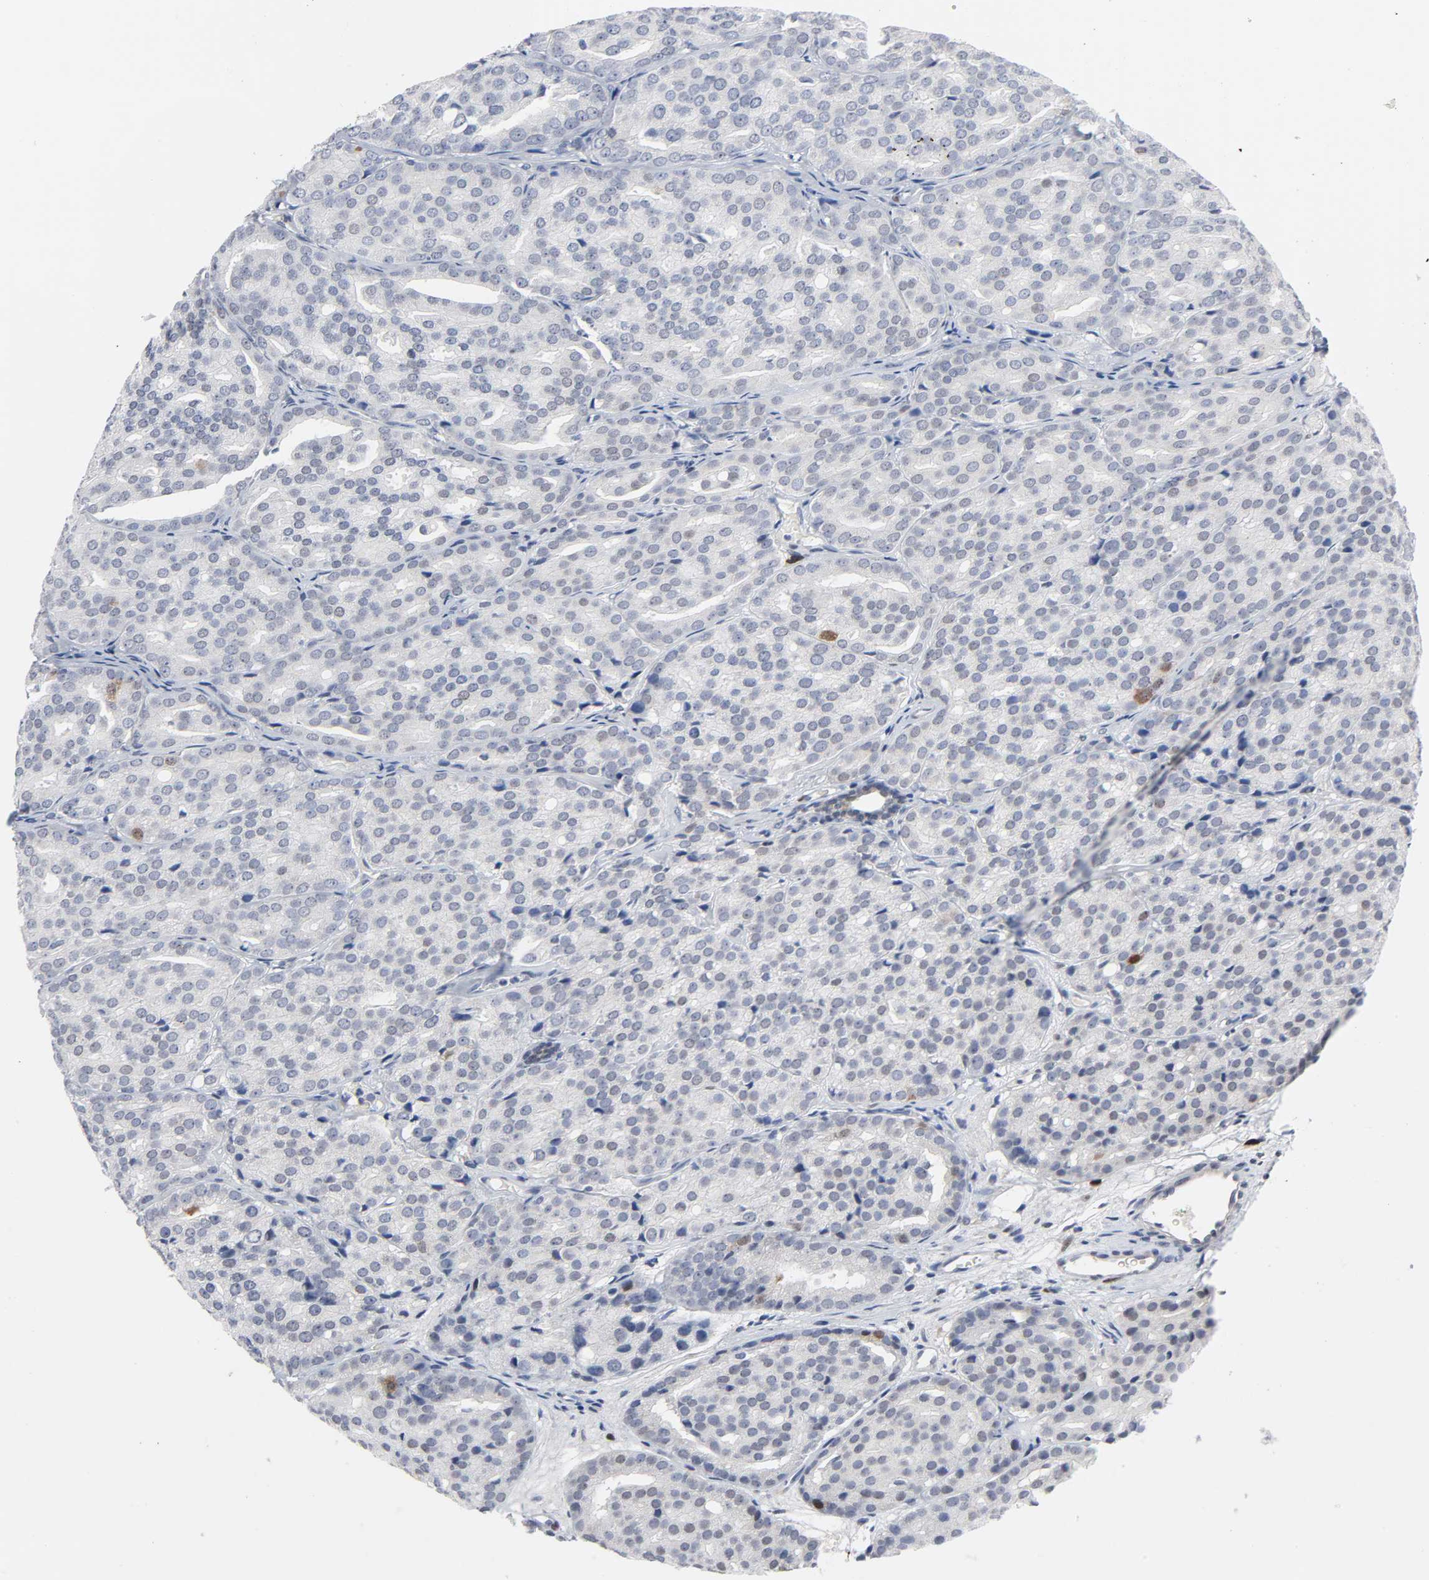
{"staining": {"intensity": "negative", "quantity": "none", "location": "none"}, "tissue": "prostate cancer", "cell_type": "Tumor cells", "image_type": "cancer", "snomed": [{"axis": "morphology", "description": "Adenocarcinoma, High grade"}, {"axis": "topography", "description": "Prostate"}], "caption": "Adenocarcinoma (high-grade) (prostate) was stained to show a protein in brown. There is no significant staining in tumor cells. (DAB immunohistochemistry, high magnification).", "gene": "WEE1", "patient": {"sex": "male", "age": 64}}